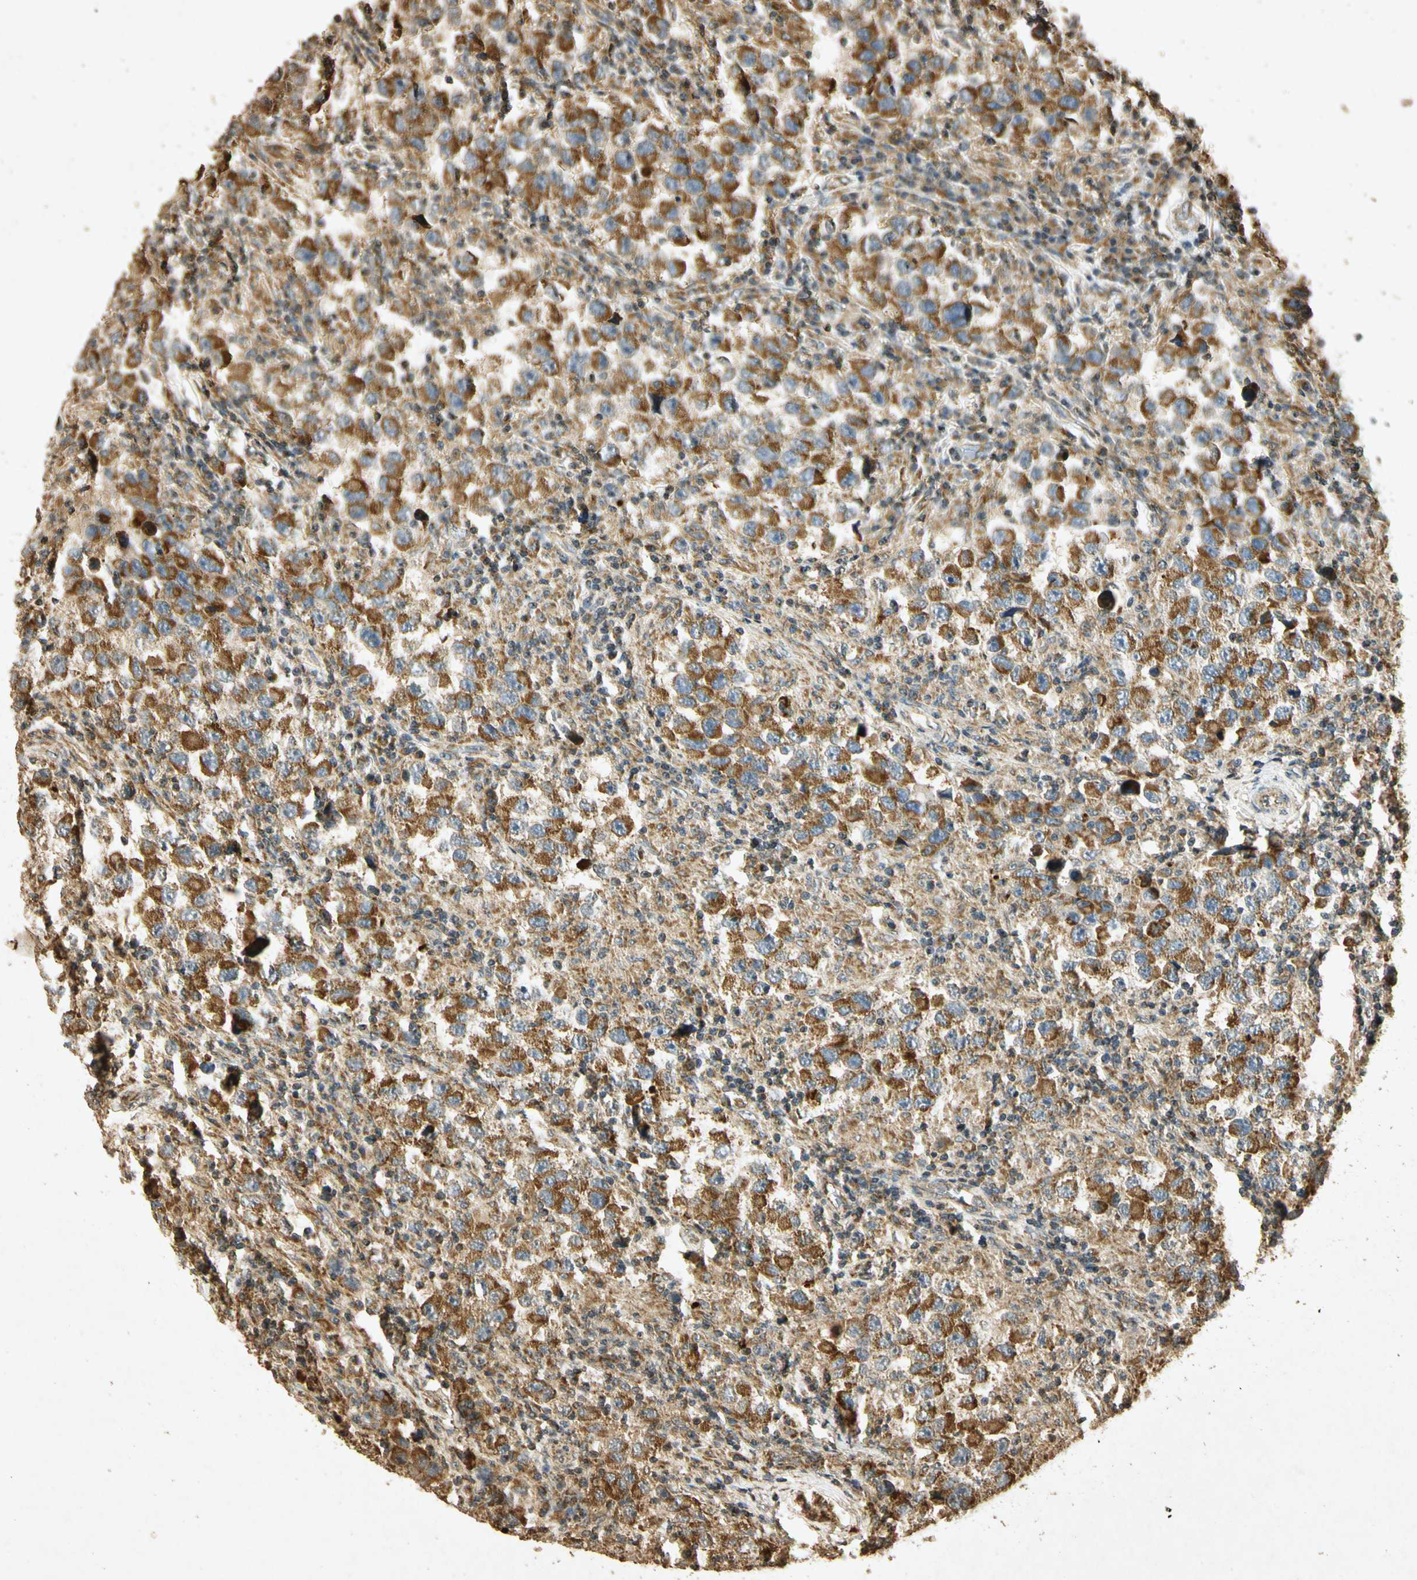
{"staining": {"intensity": "moderate", "quantity": ">75%", "location": "cytoplasmic/membranous"}, "tissue": "testis cancer", "cell_type": "Tumor cells", "image_type": "cancer", "snomed": [{"axis": "morphology", "description": "Carcinoma, Embryonal, NOS"}, {"axis": "topography", "description": "Testis"}], "caption": "Embryonal carcinoma (testis) was stained to show a protein in brown. There is medium levels of moderate cytoplasmic/membranous staining in about >75% of tumor cells. Using DAB (3,3'-diaminobenzidine) (brown) and hematoxylin (blue) stains, captured at high magnification using brightfield microscopy.", "gene": "PRDX3", "patient": {"sex": "male", "age": 21}}